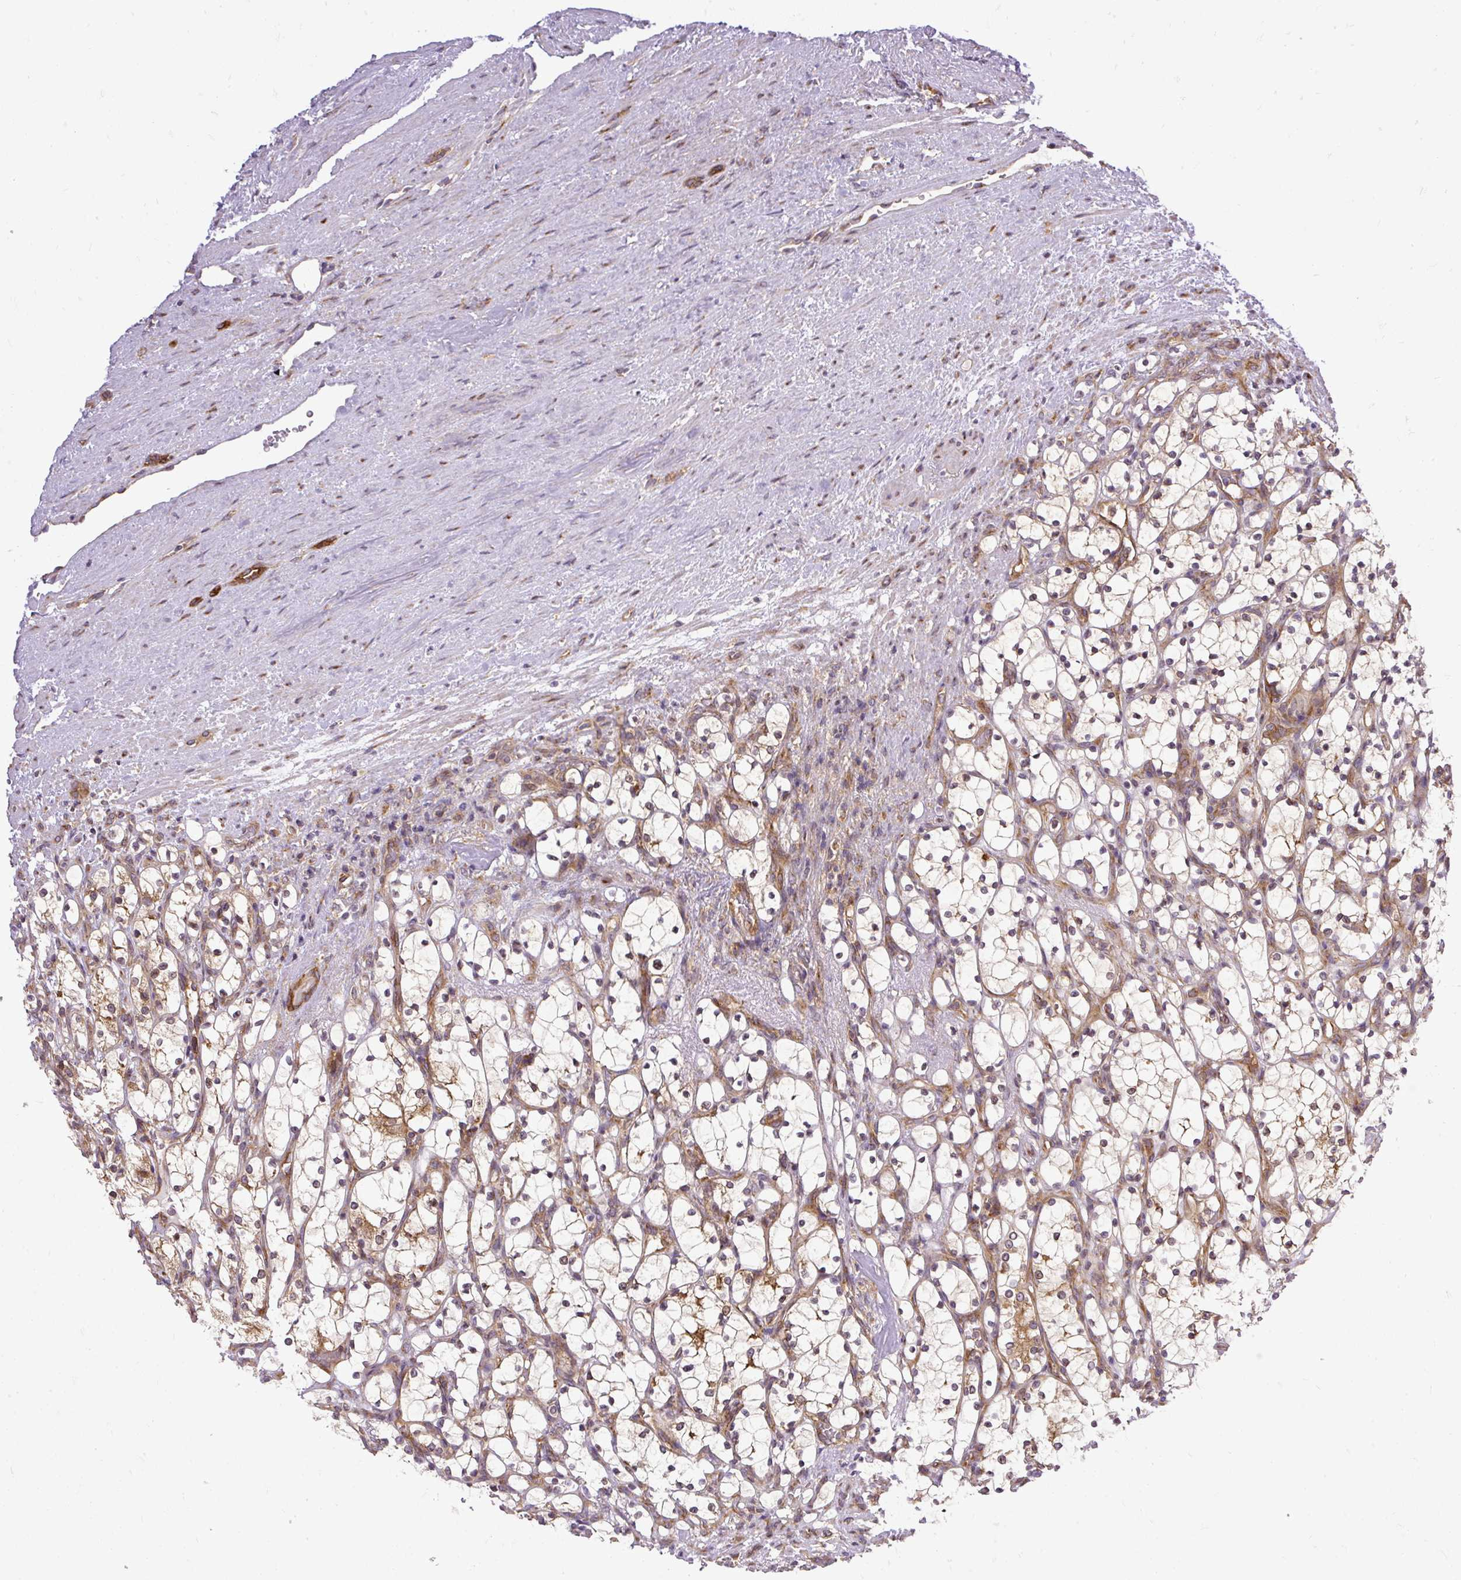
{"staining": {"intensity": "moderate", "quantity": "<25%", "location": "cytoplasmic/membranous"}, "tissue": "renal cancer", "cell_type": "Tumor cells", "image_type": "cancer", "snomed": [{"axis": "morphology", "description": "Adenocarcinoma, NOS"}, {"axis": "topography", "description": "Kidney"}], "caption": "Immunohistochemistry photomicrograph of neoplastic tissue: renal cancer (adenocarcinoma) stained using IHC shows low levels of moderate protein expression localized specifically in the cytoplasmic/membranous of tumor cells, appearing as a cytoplasmic/membranous brown color.", "gene": "TRIM17", "patient": {"sex": "female", "age": 69}}